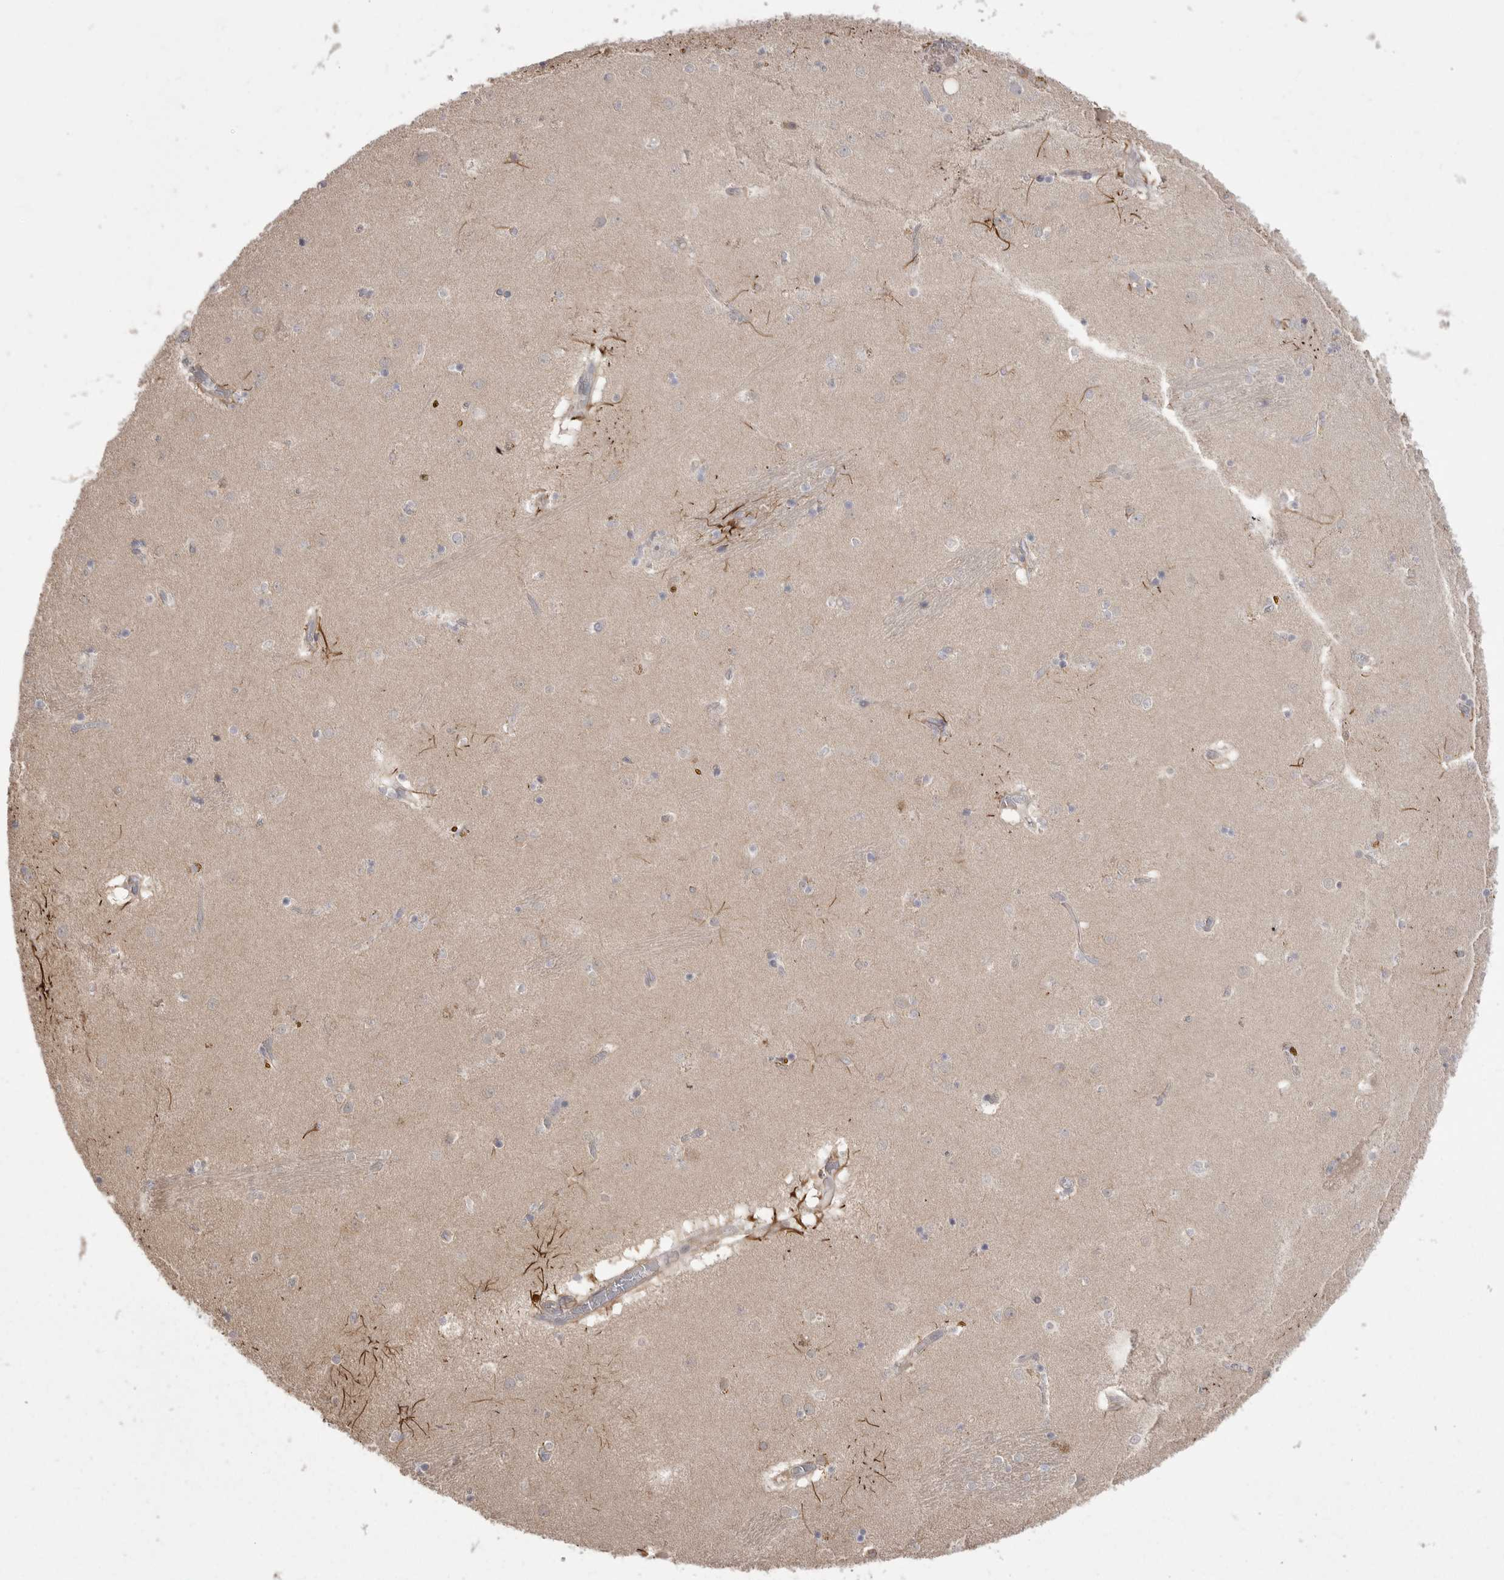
{"staining": {"intensity": "negative", "quantity": "none", "location": "none"}, "tissue": "caudate", "cell_type": "Glial cells", "image_type": "normal", "snomed": [{"axis": "morphology", "description": "Normal tissue, NOS"}, {"axis": "topography", "description": "Lateral ventricle wall"}], "caption": "Protein analysis of unremarkable caudate shows no significant expression in glial cells.", "gene": "TOP2A", "patient": {"sex": "male", "age": 70}}